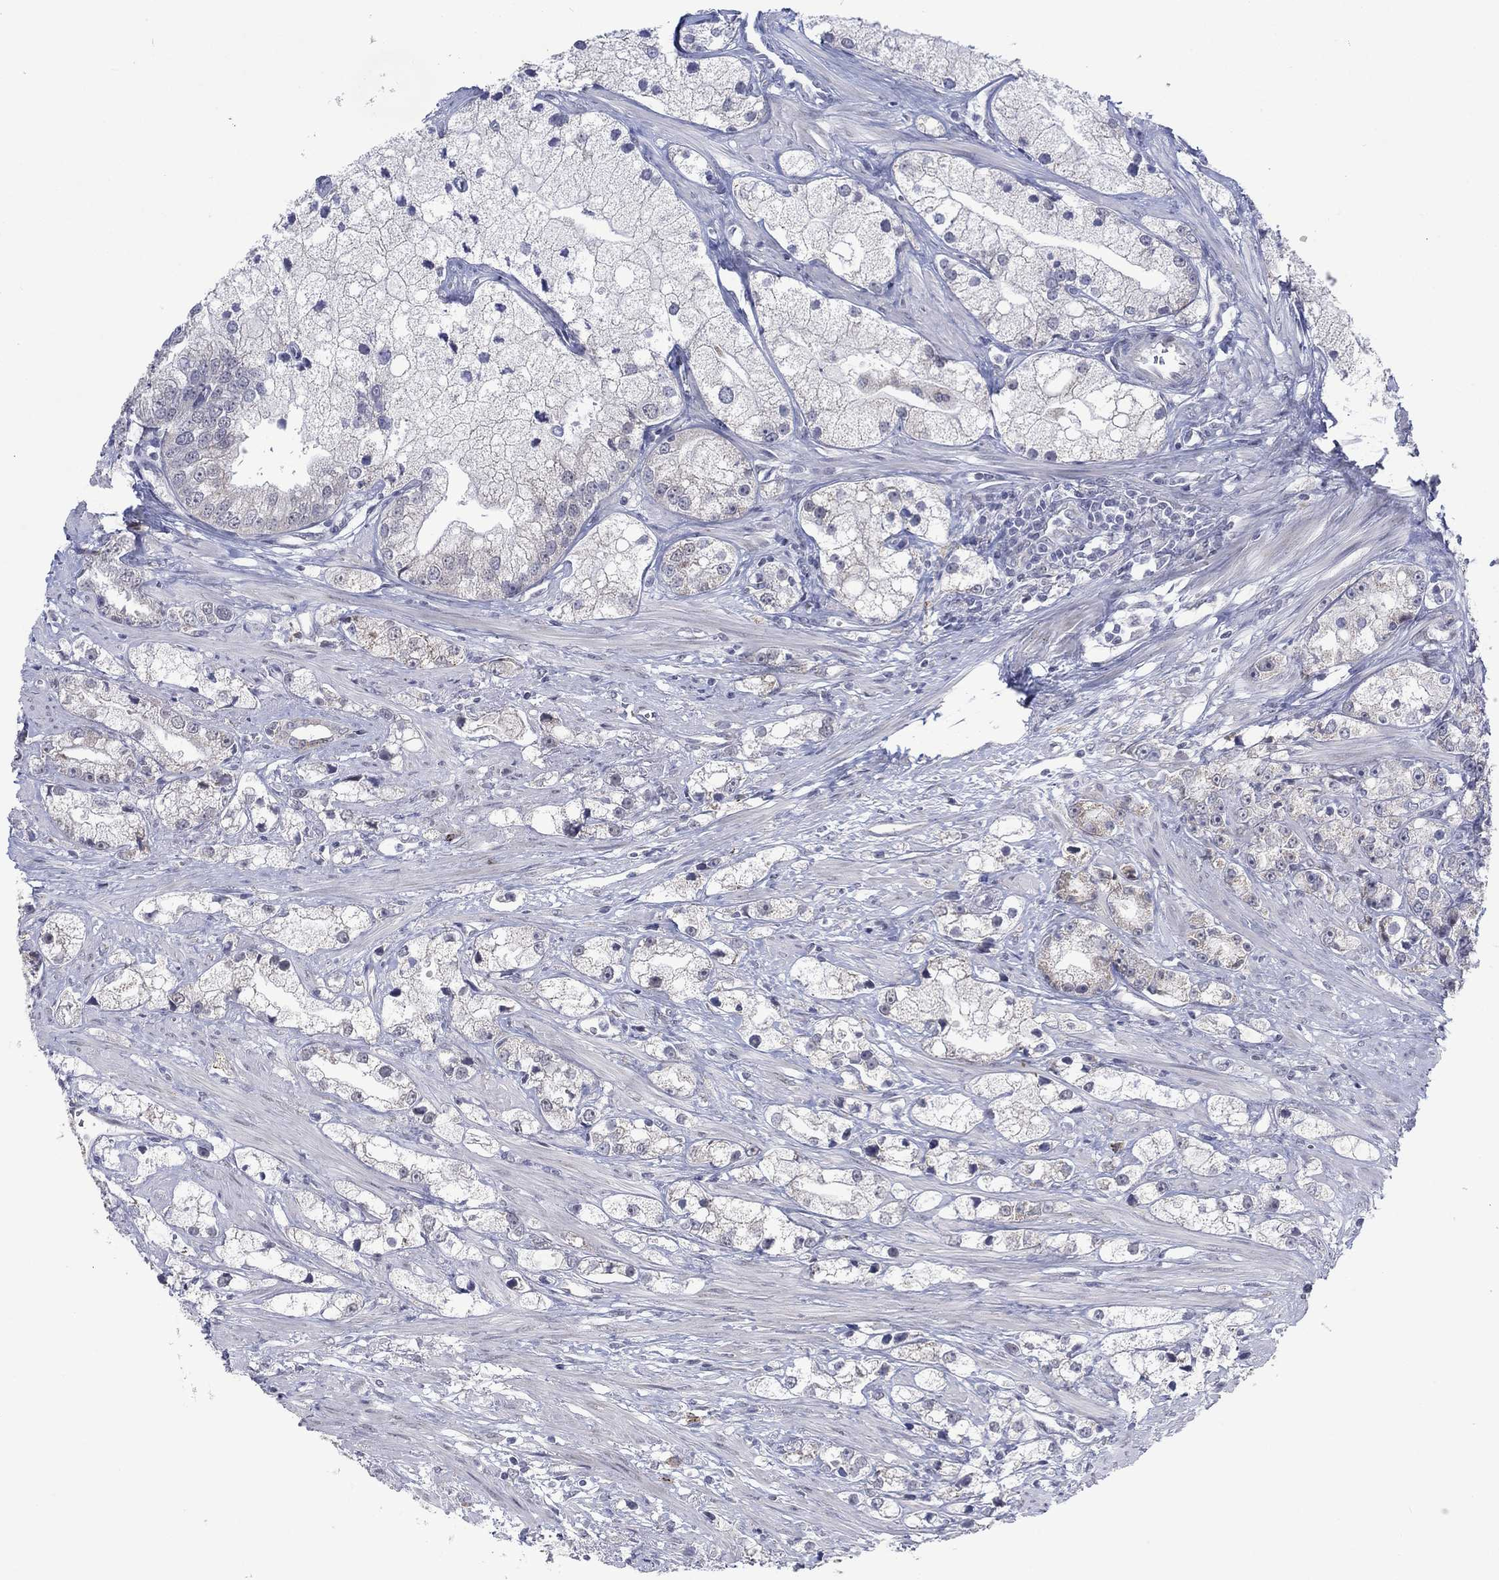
{"staining": {"intensity": "negative", "quantity": "none", "location": "none"}, "tissue": "prostate cancer", "cell_type": "Tumor cells", "image_type": "cancer", "snomed": [{"axis": "morphology", "description": "Adenocarcinoma, NOS"}, {"axis": "topography", "description": "Prostate and seminal vesicle, NOS"}, {"axis": "topography", "description": "Prostate"}], "caption": "Adenocarcinoma (prostate) was stained to show a protein in brown. There is no significant staining in tumor cells.", "gene": "SDC1", "patient": {"sex": "male", "age": 79}}